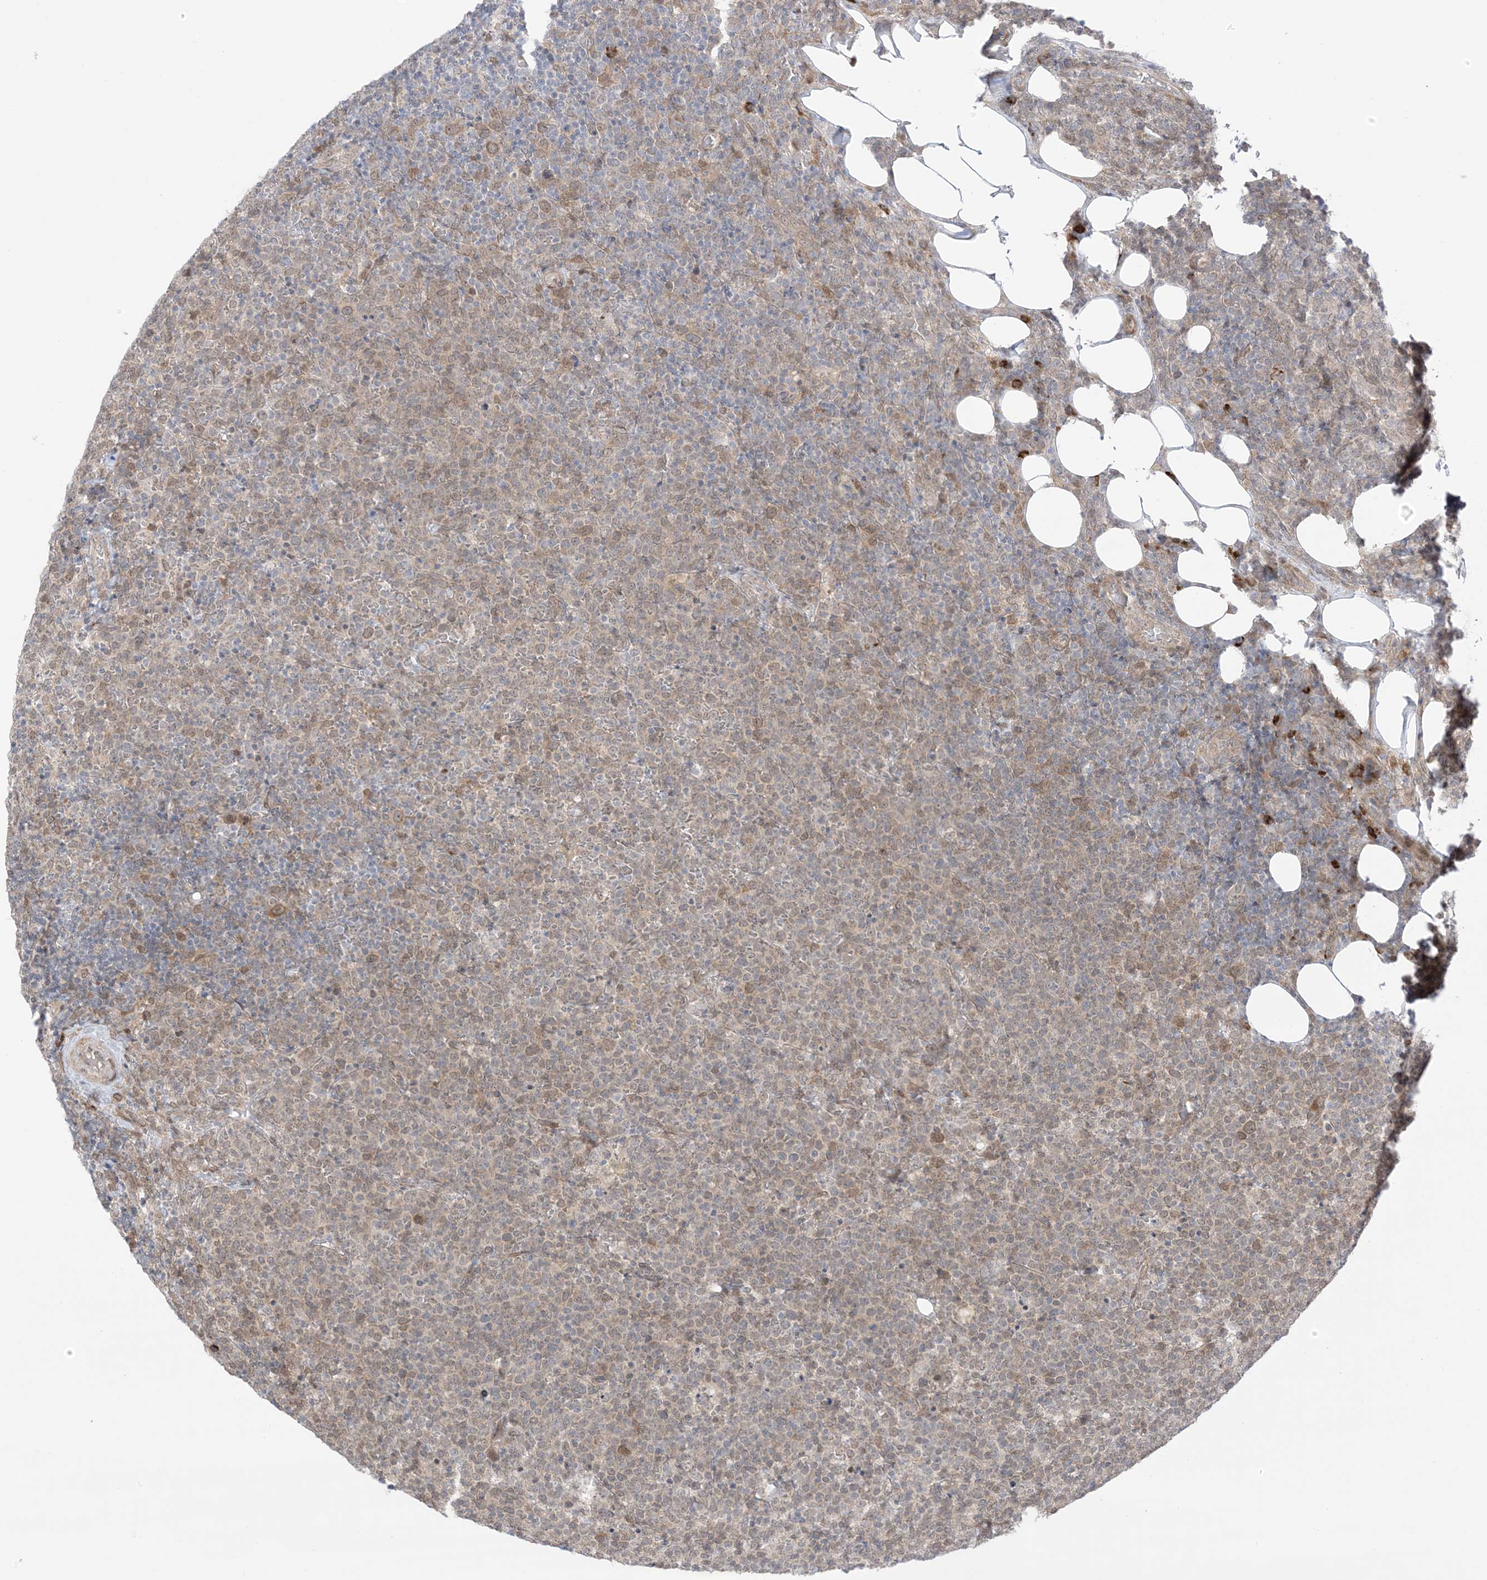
{"staining": {"intensity": "weak", "quantity": "25%-75%", "location": "cytoplasmic/membranous,nuclear"}, "tissue": "lymphoma", "cell_type": "Tumor cells", "image_type": "cancer", "snomed": [{"axis": "morphology", "description": "Malignant lymphoma, non-Hodgkin's type, High grade"}, {"axis": "topography", "description": "Lymph node"}], "caption": "There is low levels of weak cytoplasmic/membranous and nuclear staining in tumor cells of high-grade malignant lymphoma, non-Hodgkin's type, as demonstrated by immunohistochemical staining (brown color).", "gene": "UBE2E2", "patient": {"sex": "male", "age": 61}}